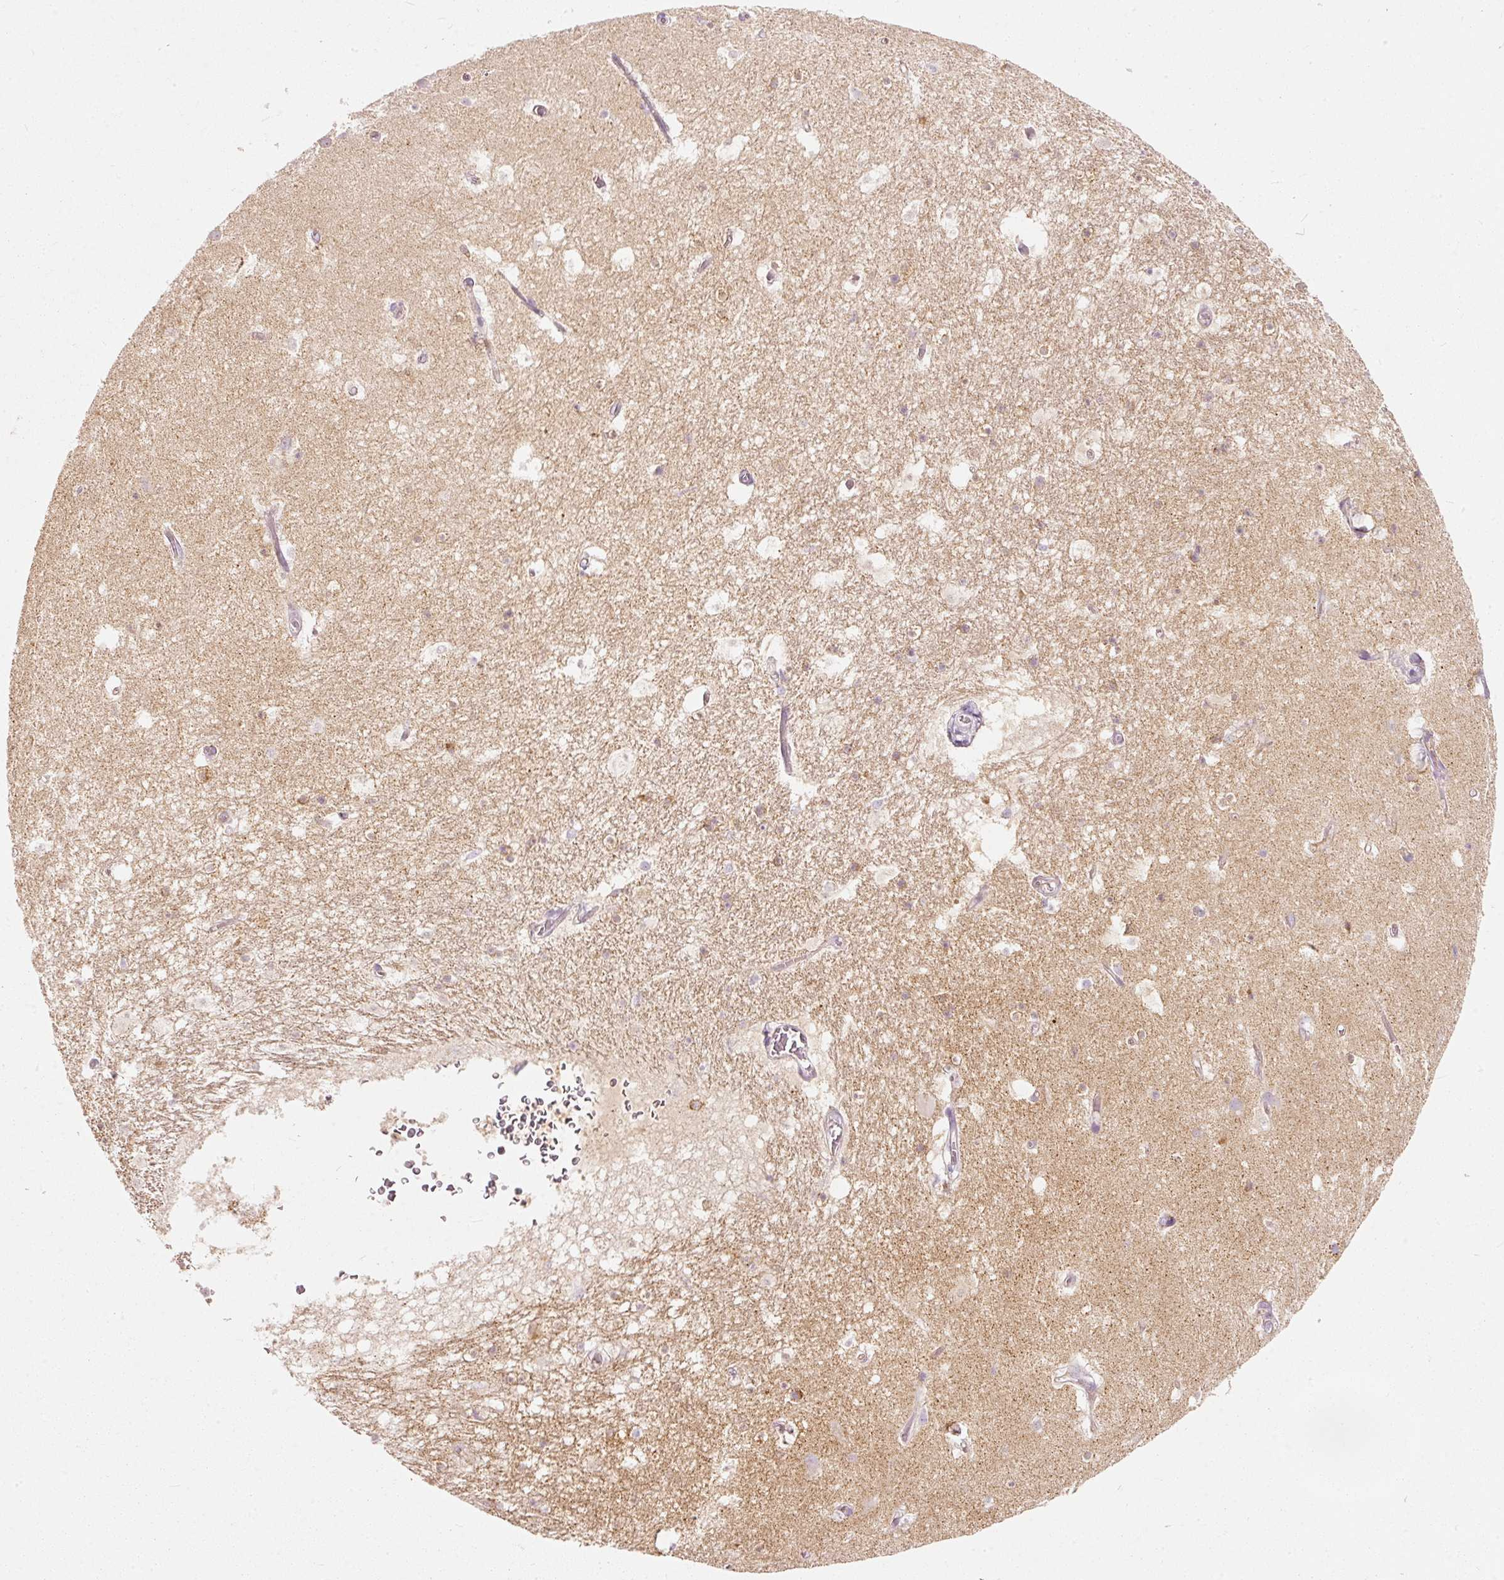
{"staining": {"intensity": "negative", "quantity": "none", "location": "none"}, "tissue": "hippocampus", "cell_type": "Glial cells", "image_type": "normal", "snomed": [{"axis": "morphology", "description": "Normal tissue, NOS"}, {"axis": "topography", "description": "Hippocampus"}], "caption": "Glial cells show no significant protein expression in unremarkable hippocampus. (DAB (3,3'-diaminobenzidine) immunohistochemistry (IHC) with hematoxylin counter stain).", "gene": "MTHFD2", "patient": {"sex": "female", "age": 52}}